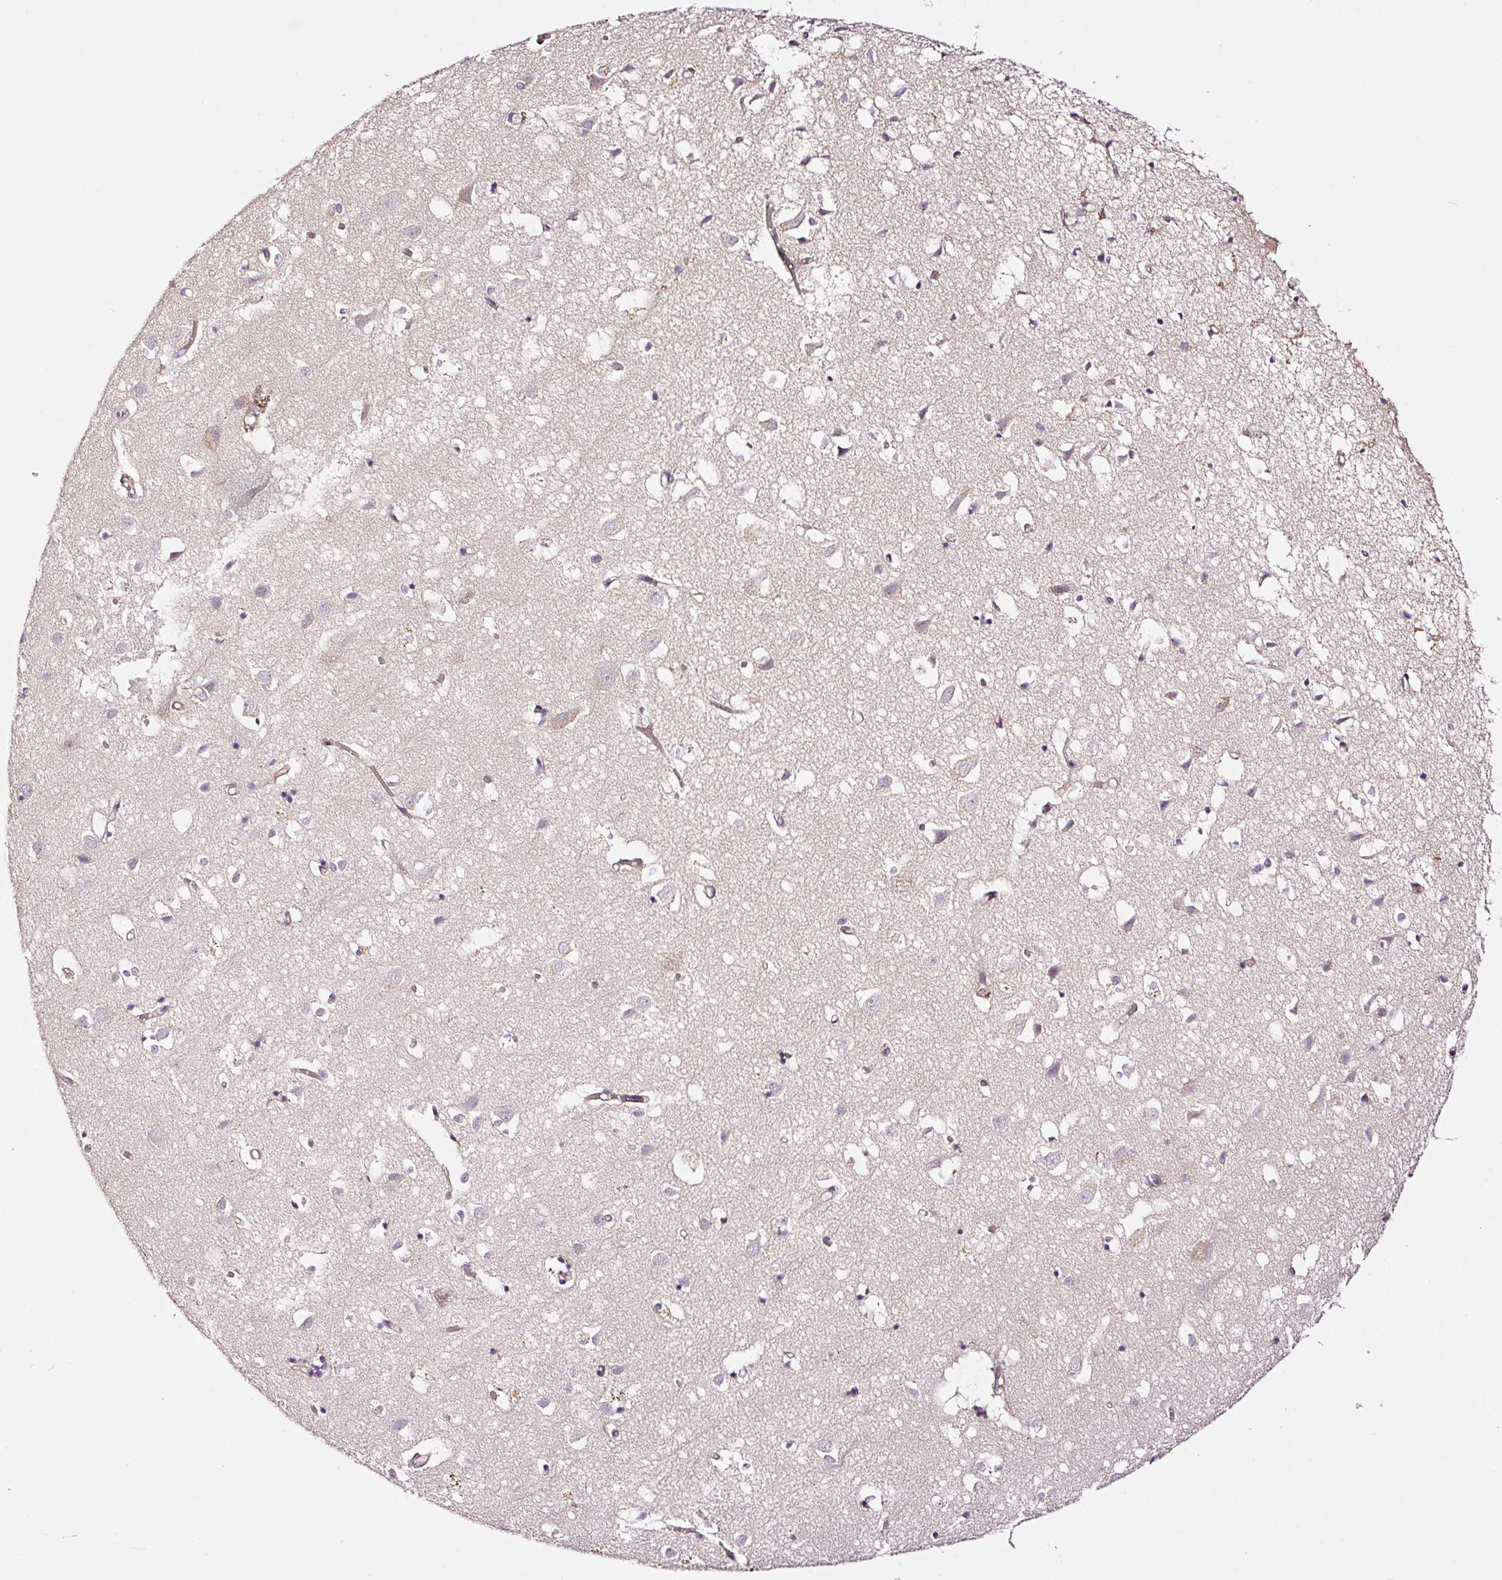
{"staining": {"intensity": "negative", "quantity": "none", "location": "none"}, "tissue": "cerebral cortex", "cell_type": "Endothelial cells", "image_type": "normal", "snomed": [{"axis": "morphology", "description": "Normal tissue, NOS"}, {"axis": "topography", "description": "Cerebral cortex"}], "caption": "This is a histopathology image of IHC staining of normal cerebral cortex, which shows no expression in endothelial cells. (Immunohistochemistry (ihc), brightfield microscopy, high magnification).", "gene": "ABCB4", "patient": {"sex": "male", "age": 70}}